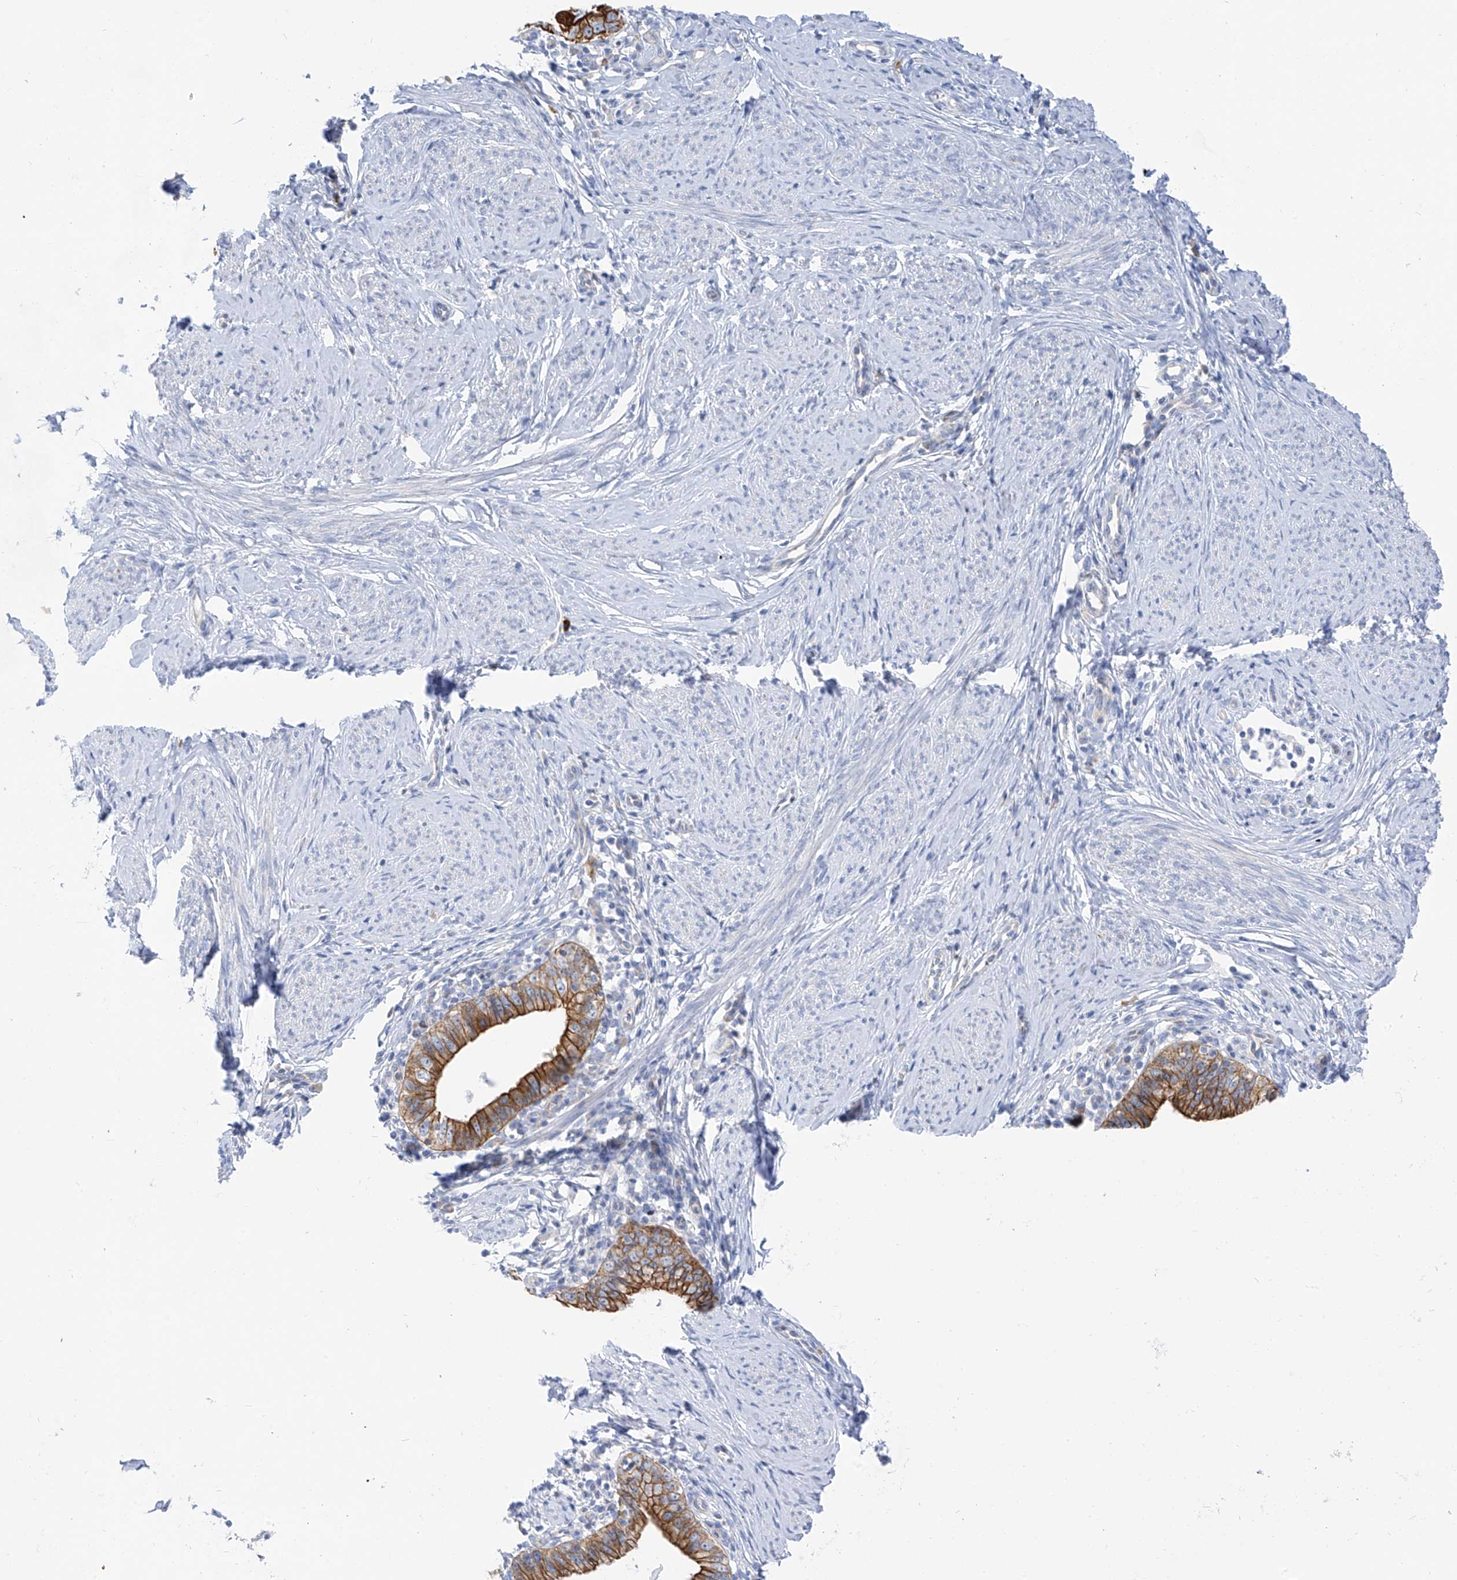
{"staining": {"intensity": "moderate", "quantity": ">75%", "location": "cytoplasmic/membranous"}, "tissue": "cervical cancer", "cell_type": "Tumor cells", "image_type": "cancer", "snomed": [{"axis": "morphology", "description": "Adenocarcinoma, NOS"}, {"axis": "topography", "description": "Cervix"}], "caption": "A photomicrograph of human cervical adenocarcinoma stained for a protein shows moderate cytoplasmic/membranous brown staining in tumor cells.", "gene": "PIK3C2B", "patient": {"sex": "female", "age": 36}}